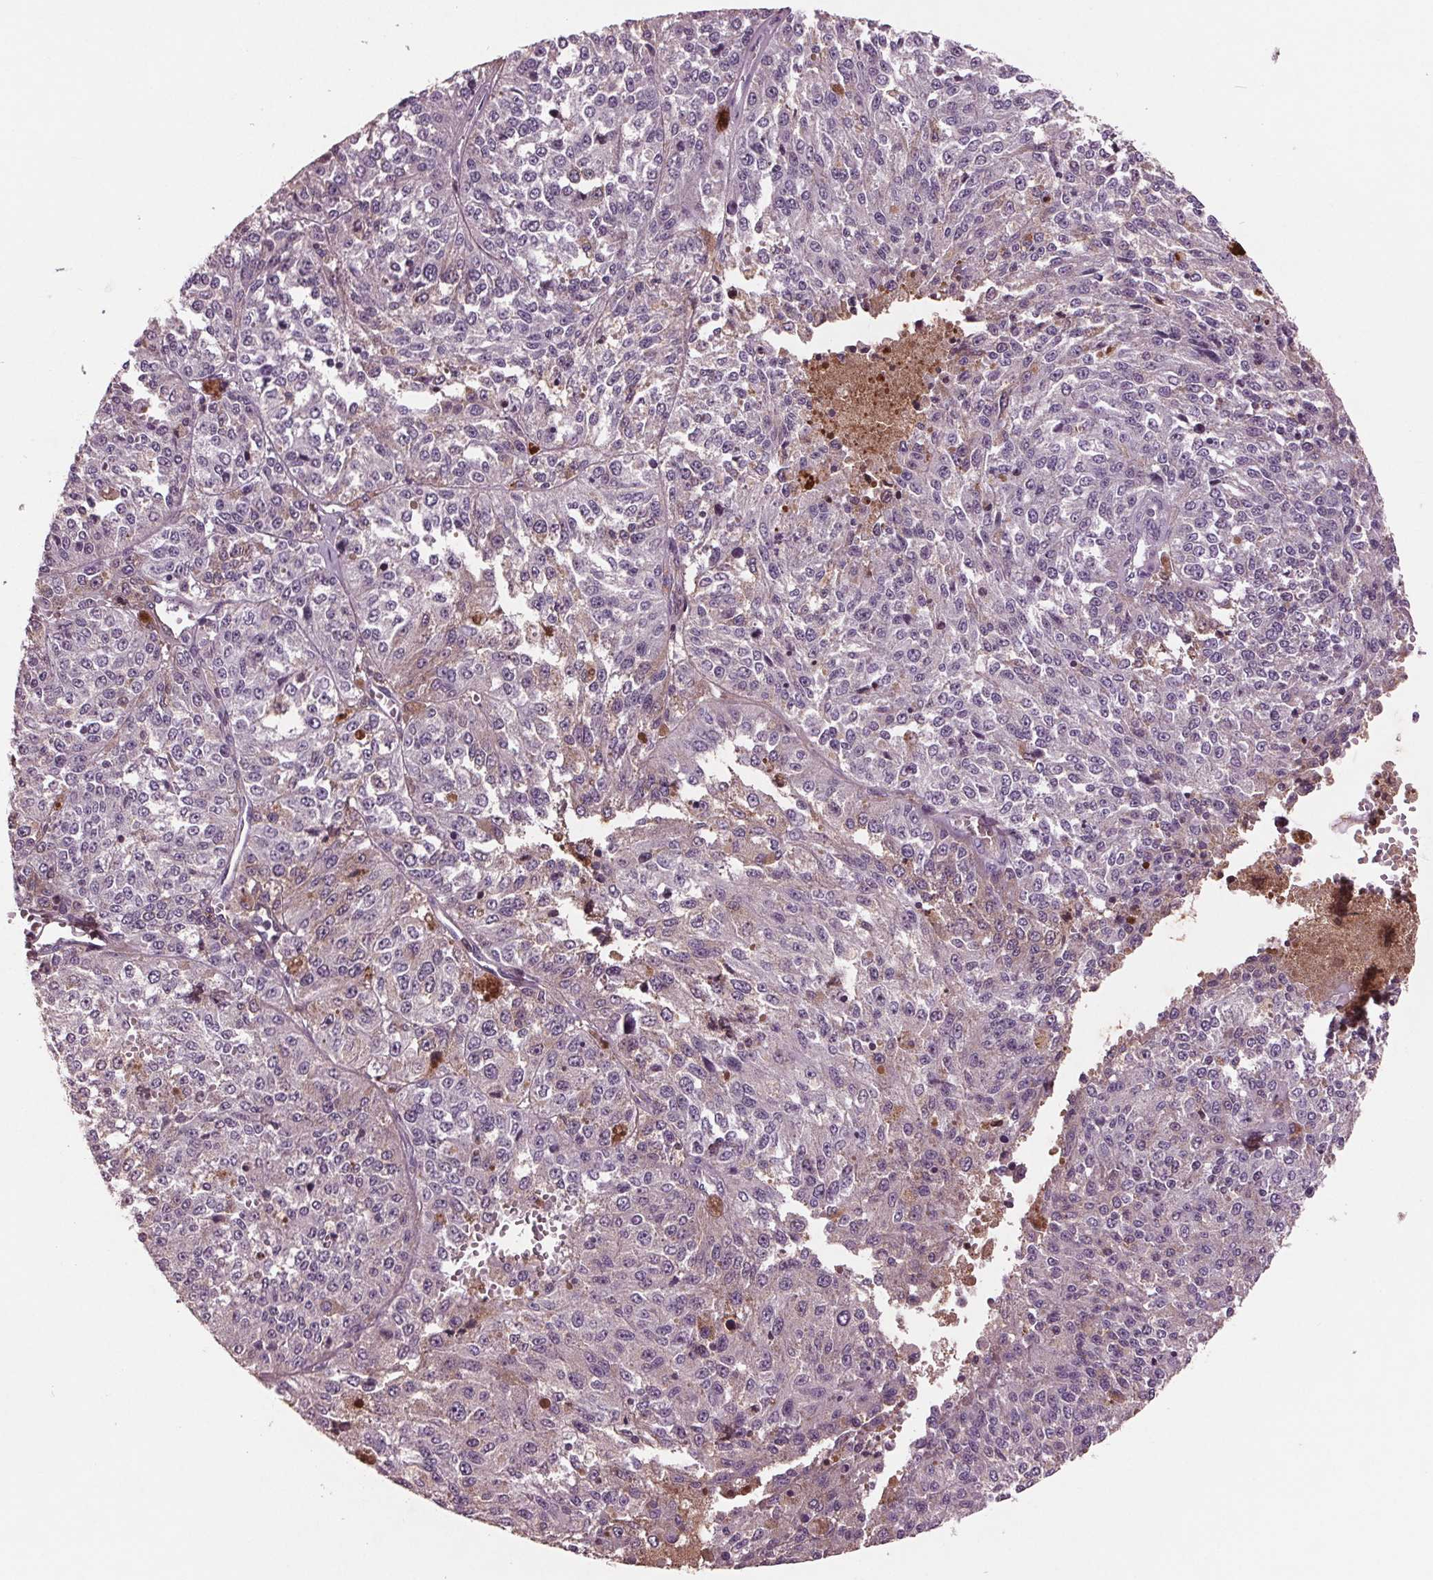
{"staining": {"intensity": "negative", "quantity": "none", "location": "none"}, "tissue": "melanoma", "cell_type": "Tumor cells", "image_type": "cancer", "snomed": [{"axis": "morphology", "description": "Malignant melanoma, Metastatic site"}, {"axis": "topography", "description": "Lymph node"}], "caption": "A high-resolution histopathology image shows immunohistochemistry staining of malignant melanoma (metastatic site), which demonstrates no significant staining in tumor cells. The staining is performed using DAB (3,3'-diaminobenzidine) brown chromogen with nuclei counter-stained in using hematoxylin.", "gene": "C6", "patient": {"sex": "female", "age": 64}}